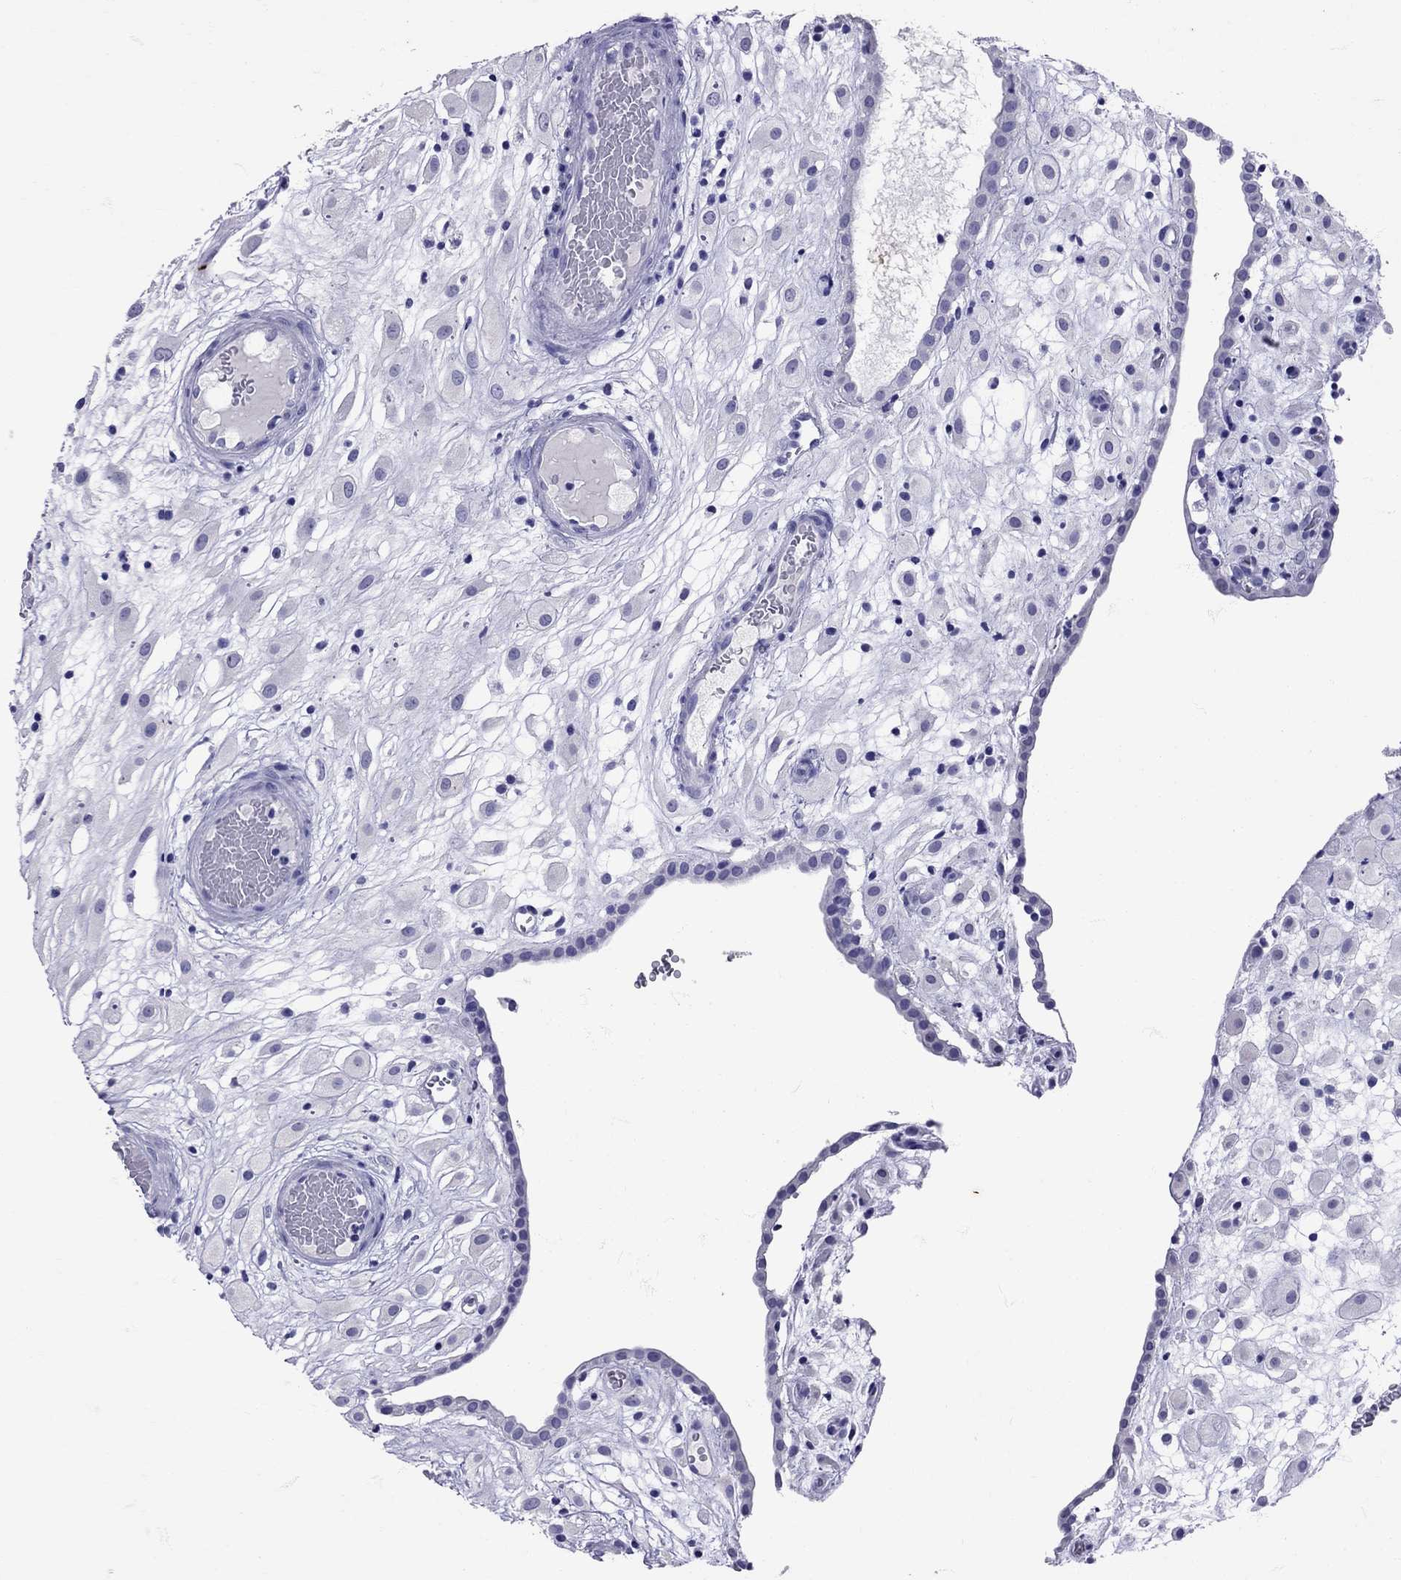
{"staining": {"intensity": "negative", "quantity": "none", "location": "none"}, "tissue": "placenta", "cell_type": "Decidual cells", "image_type": "normal", "snomed": [{"axis": "morphology", "description": "Normal tissue, NOS"}, {"axis": "topography", "description": "Placenta"}], "caption": "Immunohistochemistry (IHC) of normal placenta shows no expression in decidual cells. Brightfield microscopy of immunohistochemistry (IHC) stained with DAB (brown) and hematoxylin (blue), captured at high magnification.", "gene": "AVP", "patient": {"sex": "female", "age": 24}}